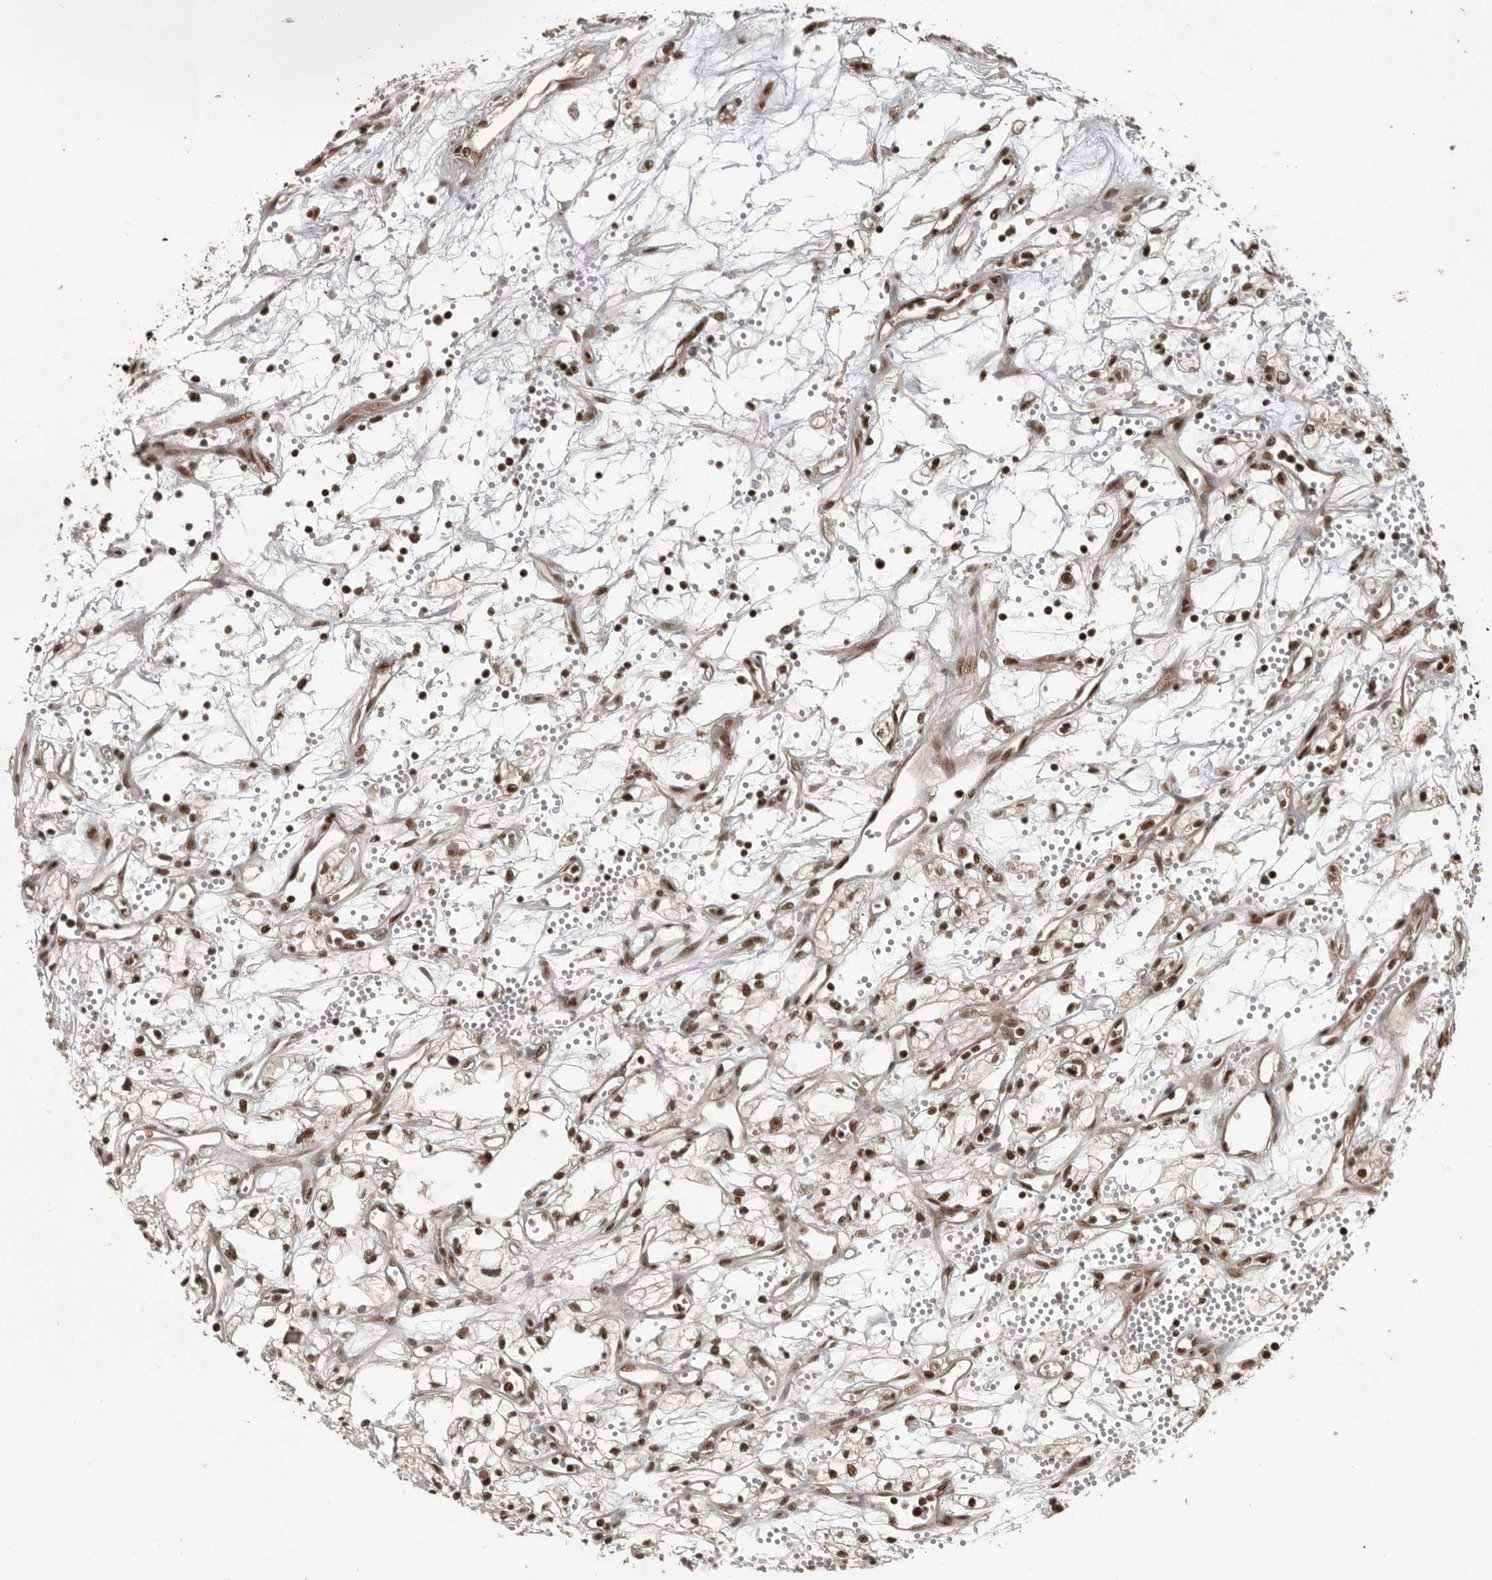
{"staining": {"intensity": "strong", "quantity": ">75%", "location": "nuclear"}, "tissue": "renal cancer", "cell_type": "Tumor cells", "image_type": "cancer", "snomed": [{"axis": "morphology", "description": "Adenocarcinoma, NOS"}, {"axis": "topography", "description": "Kidney"}], "caption": "IHC staining of adenocarcinoma (renal), which reveals high levels of strong nuclear staining in about >75% of tumor cells indicating strong nuclear protein expression. The staining was performed using DAB (brown) for protein detection and nuclei were counterstained in hematoxylin (blue).", "gene": "CBLL1", "patient": {"sex": "male", "age": 59}}